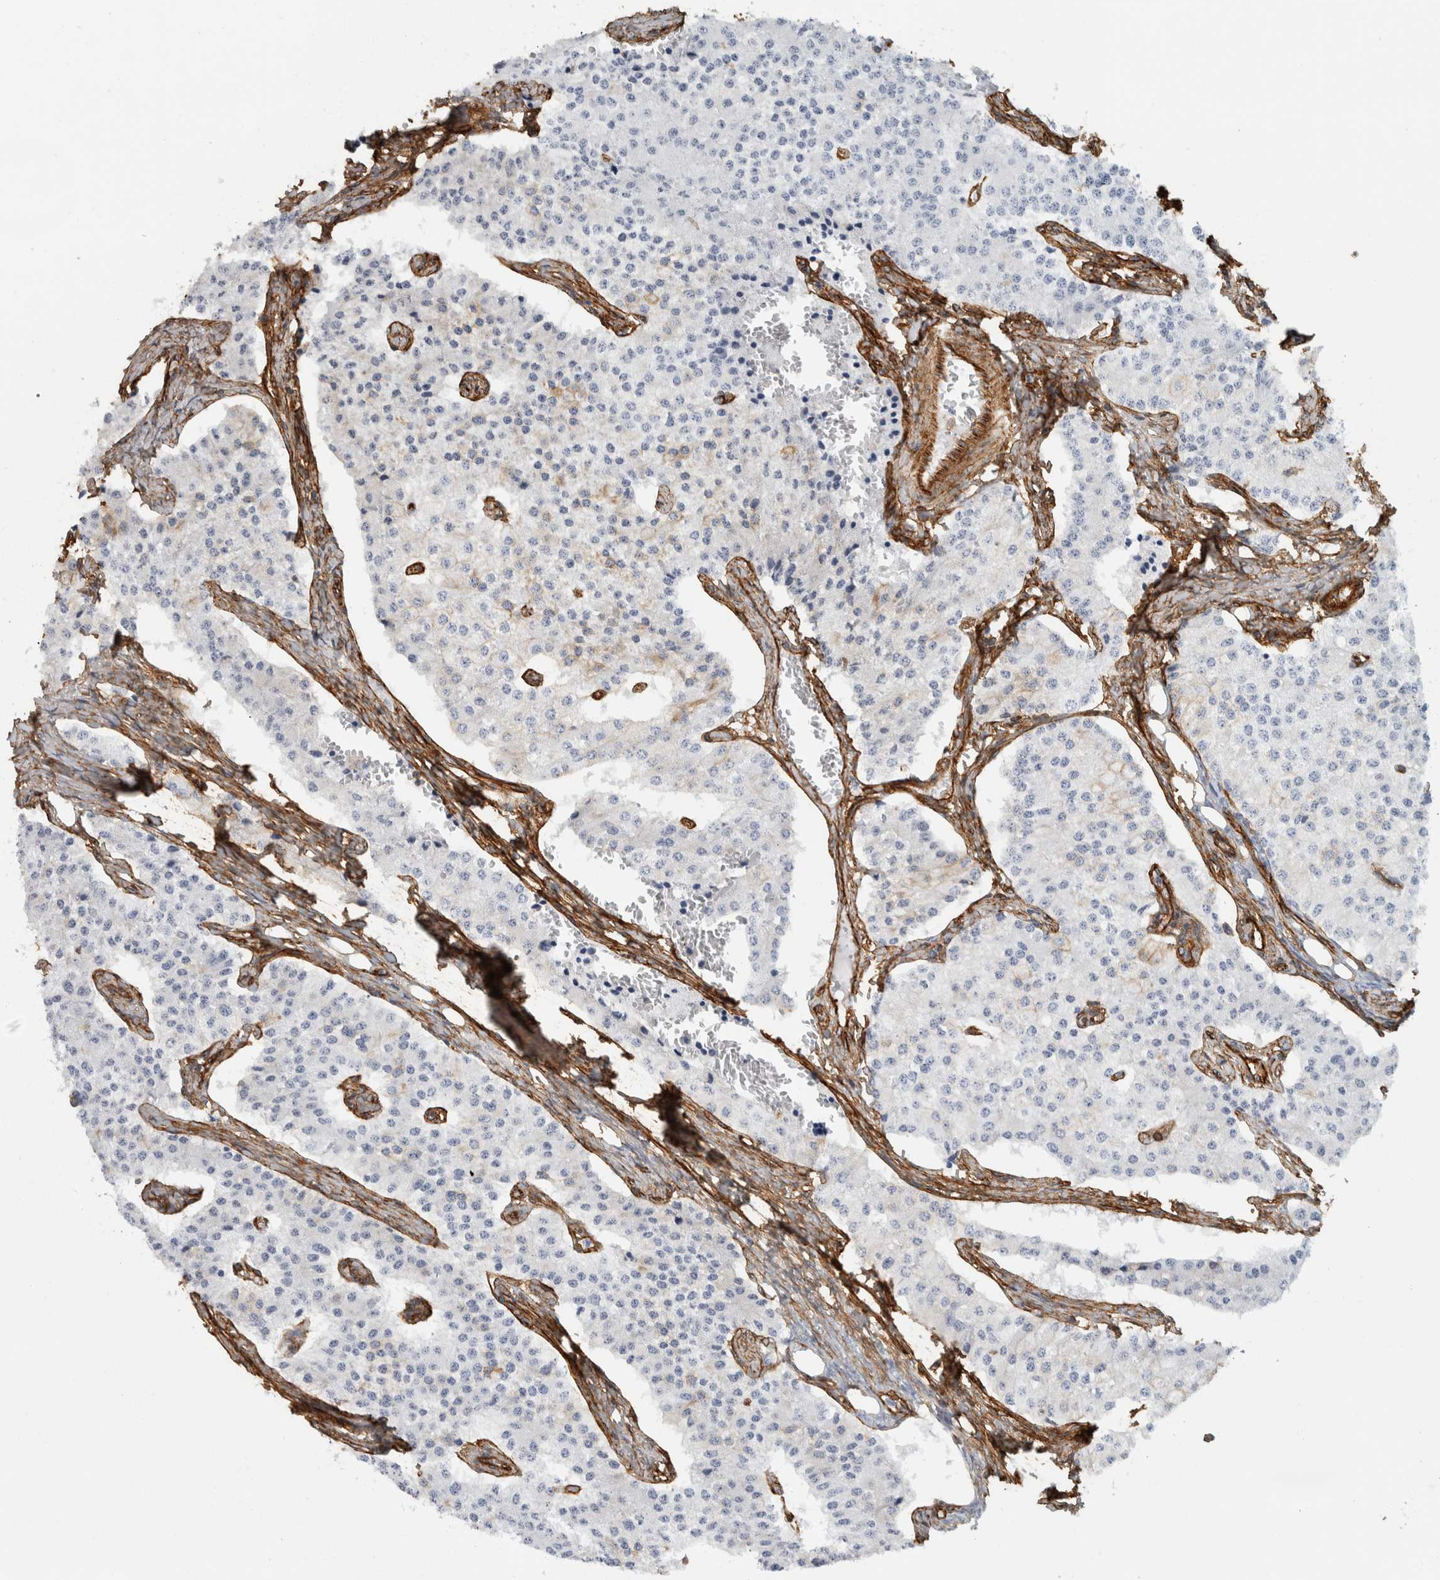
{"staining": {"intensity": "negative", "quantity": "none", "location": "none"}, "tissue": "carcinoid", "cell_type": "Tumor cells", "image_type": "cancer", "snomed": [{"axis": "morphology", "description": "Carcinoid, malignant, NOS"}, {"axis": "topography", "description": "Colon"}], "caption": "Carcinoid (malignant) was stained to show a protein in brown. There is no significant positivity in tumor cells. Brightfield microscopy of IHC stained with DAB (brown) and hematoxylin (blue), captured at high magnification.", "gene": "AHNAK", "patient": {"sex": "female", "age": 52}}